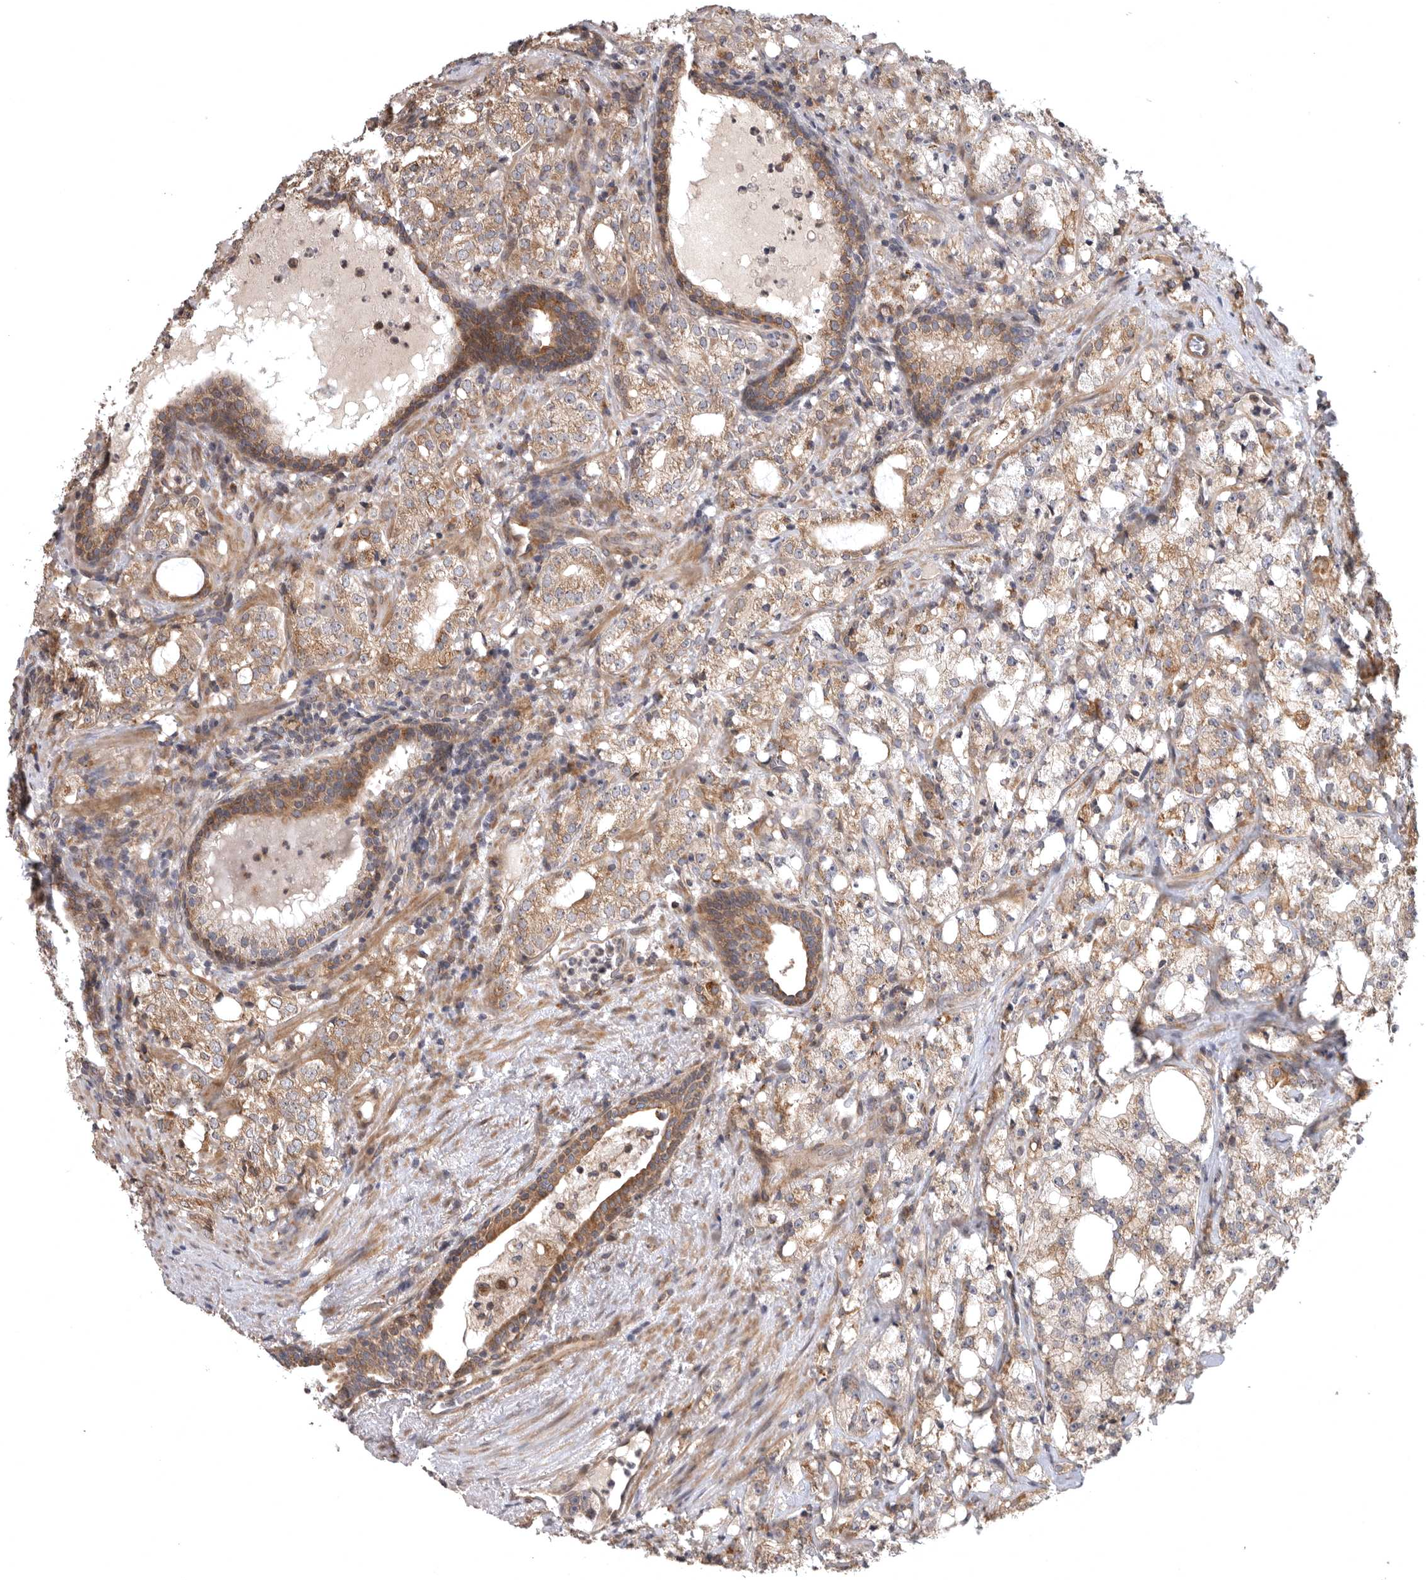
{"staining": {"intensity": "weak", "quantity": "25%-75%", "location": "cytoplasmic/membranous"}, "tissue": "prostate cancer", "cell_type": "Tumor cells", "image_type": "cancer", "snomed": [{"axis": "morphology", "description": "Adenocarcinoma, High grade"}, {"axis": "topography", "description": "Prostate"}], "caption": "High-grade adenocarcinoma (prostate) was stained to show a protein in brown. There is low levels of weak cytoplasmic/membranous expression in approximately 25%-75% of tumor cells. The staining was performed using DAB to visualize the protein expression in brown, while the nuclei were stained in blue with hematoxylin (Magnification: 20x).", "gene": "CUEDC1", "patient": {"sex": "male", "age": 64}}